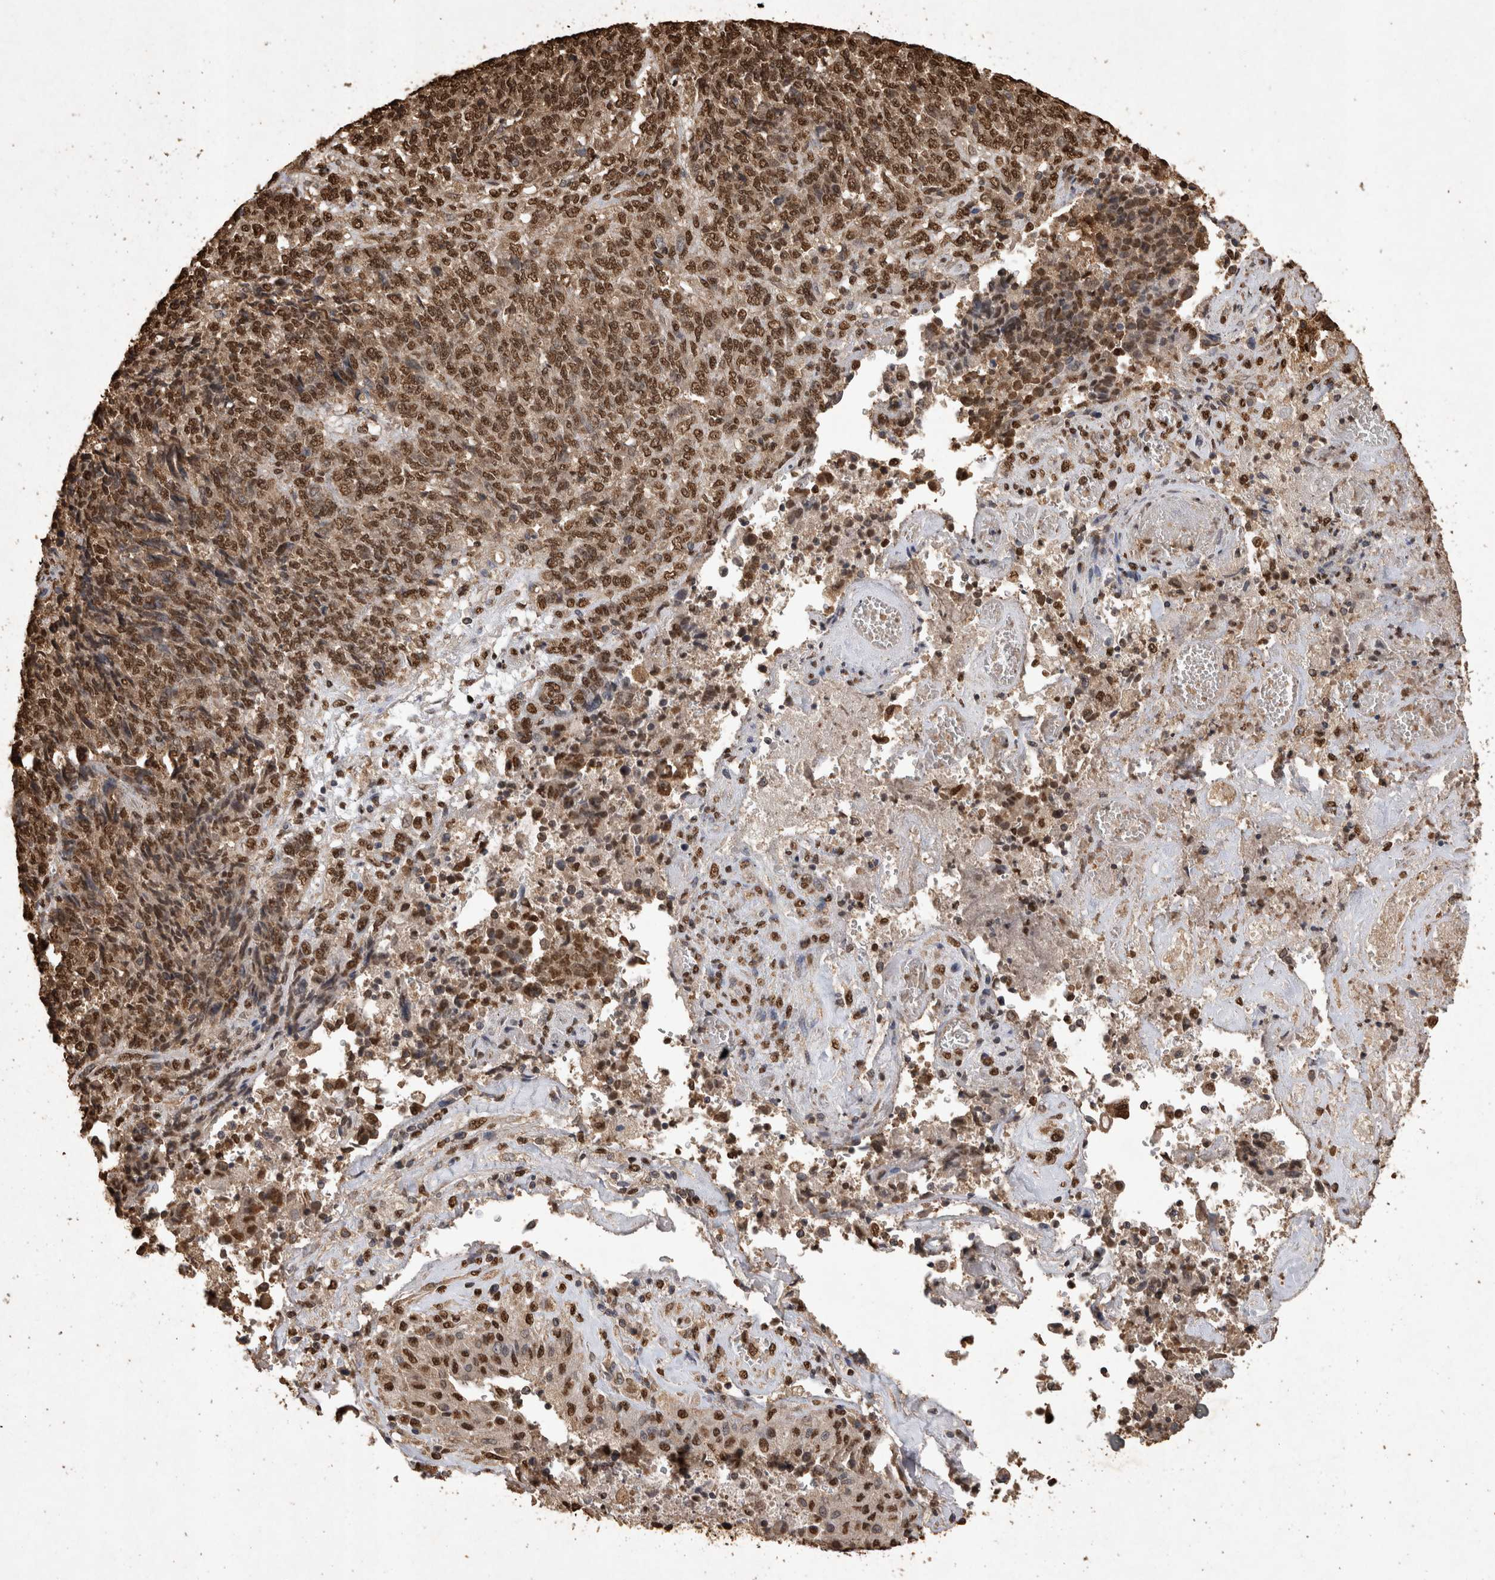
{"staining": {"intensity": "strong", "quantity": ">75%", "location": "nuclear"}, "tissue": "endometrial cancer", "cell_type": "Tumor cells", "image_type": "cancer", "snomed": [{"axis": "morphology", "description": "Adenocarcinoma, NOS"}, {"axis": "topography", "description": "Endometrium"}], "caption": "IHC micrograph of neoplastic tissue: adenocarcinoma (endometrial) stained using IHC displays high levels of strong protein expression localized specifically in the nuclear of tumor cells, appearing as a nuclear brown color.", "gene": "OAS2", "patient": {"sex": "female", "age": 80}}